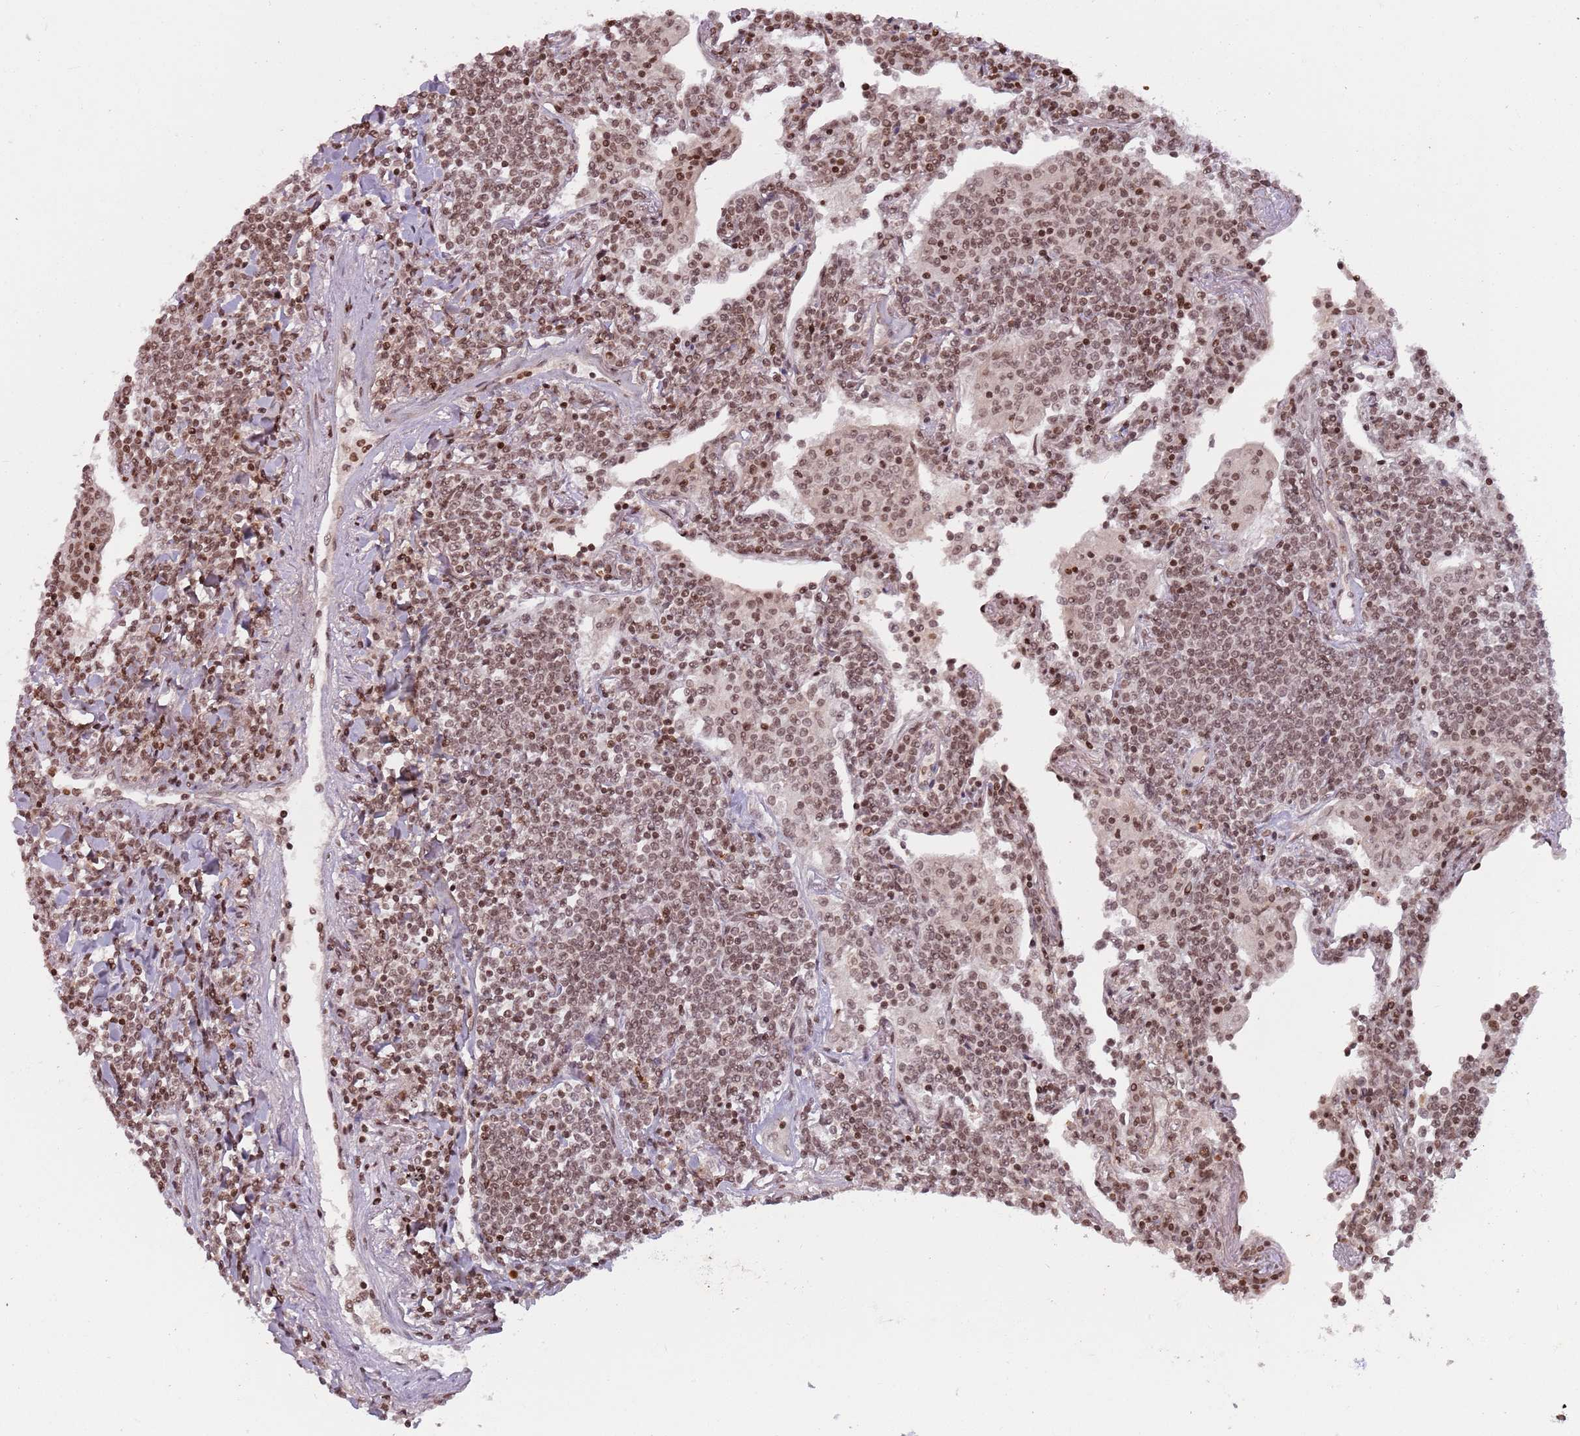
{"staining": {"intensity": "moderate", "quantity": ">75%", "location": "nuclear"}, "tissue": "lymphoma", "cell_type": "Tumor cells", "image_type": "cancer", "snomed": [{"axis": "morphology", "description": "Malignant lymphoma, non-Hodgkin's type, Low grade"}, {"axis": "topography", "description": "Lung"}], "caption": "This histopathology image reveals IHC staining of low-grade malignant lymphoma, non-Hodgkin's type, with medium moderate nuclear expression in approximately >75% of tumor cells.", "gene": "SH3RF3", "patient": {"sex": "female", "age": 71}}